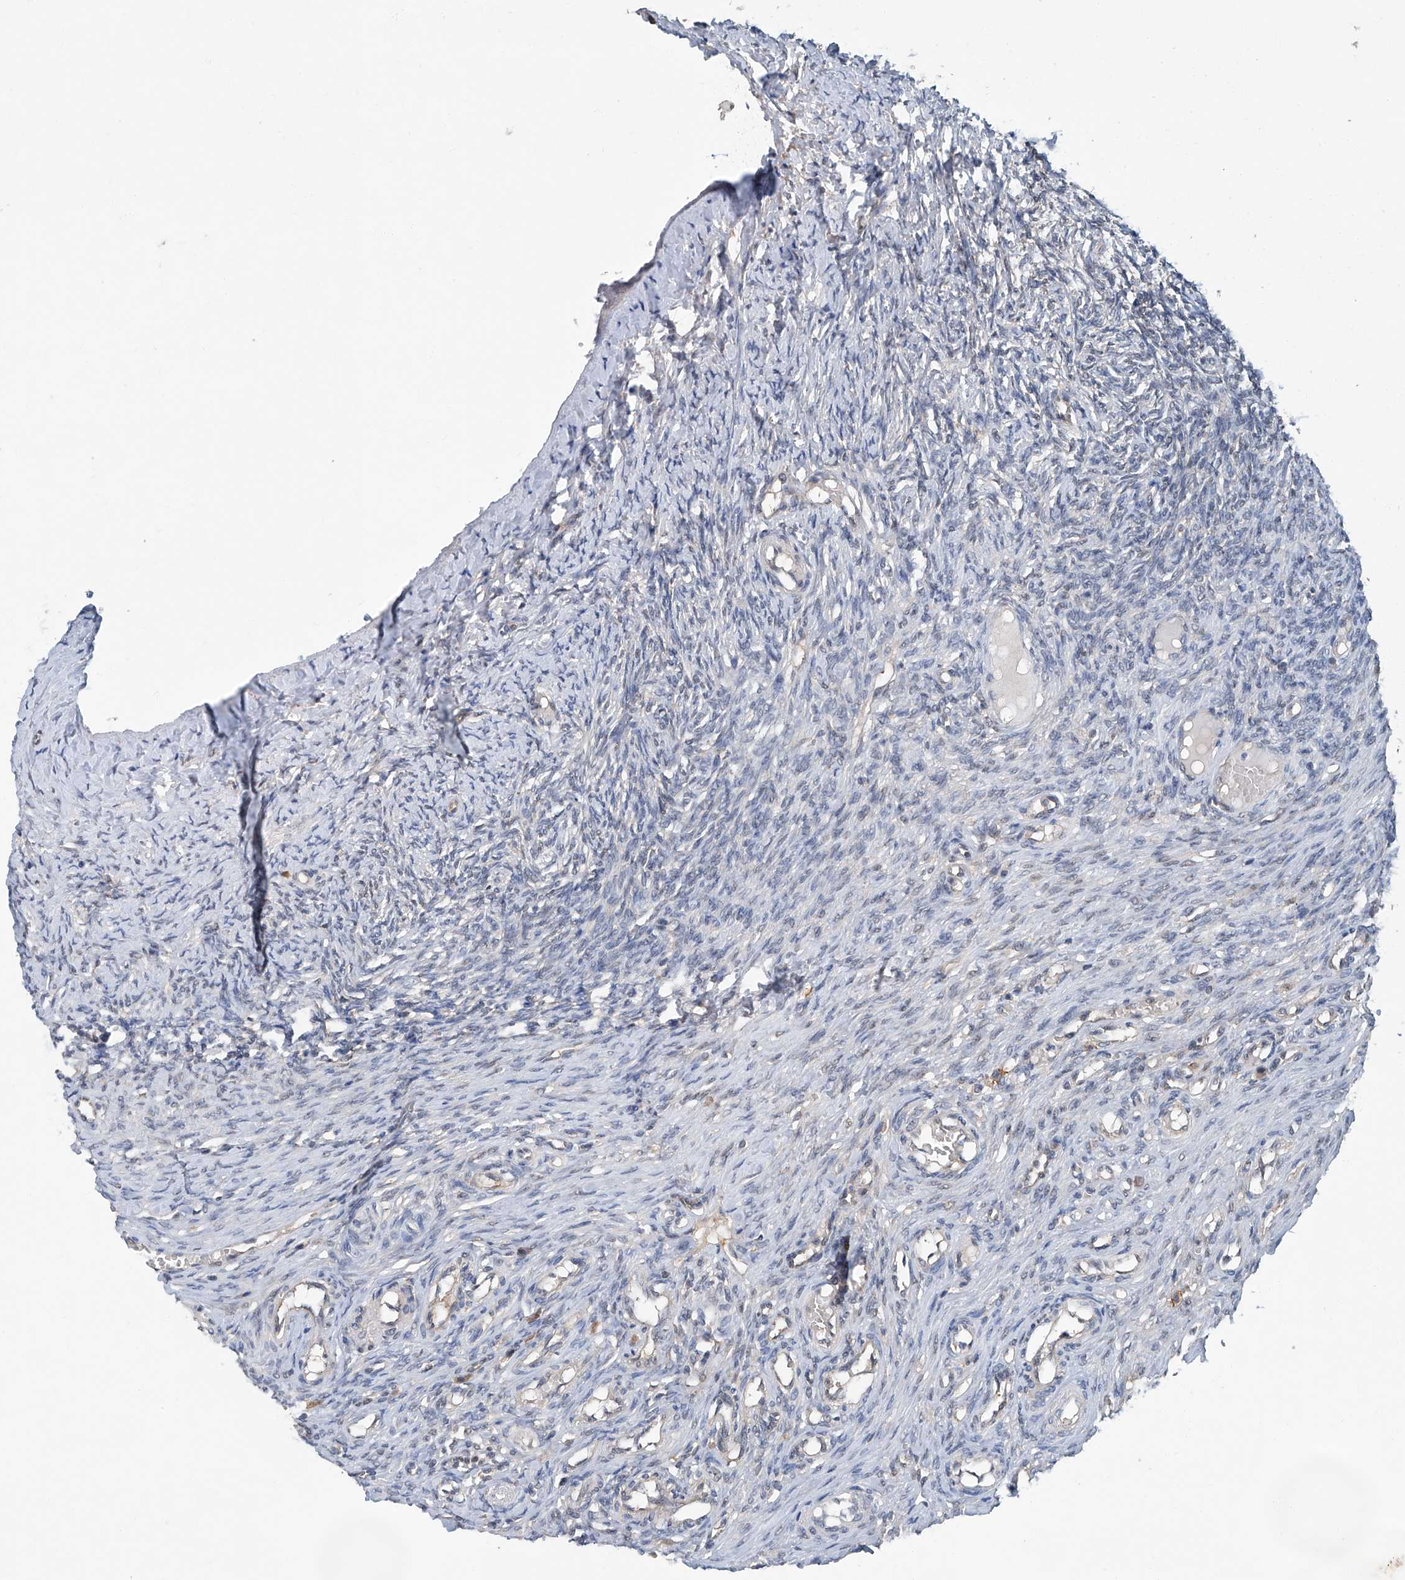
{"staining": {"intensity": "strong", "quantity": ">75%", "location": "cytoplasmic/membranous,nuclear"}, "tissue": "ovary", "cell_type": "Follicle cells", "image_type": "normal", "snomed": [{"axis": "morphology", "description": "Adenocarcinoma, NOS"}, {"axis": "topography", "description": "Endometrium"}], "caption": "Immunohistochemistry of normal human ovary reveals high levels of strong cytoplasmic/membranous,nuclear positivity in approximately >75% of follicle cells. Nuclei are stained in blue.", "gene": "CLK1", "patient": {"sex": "female", "age": 32}}